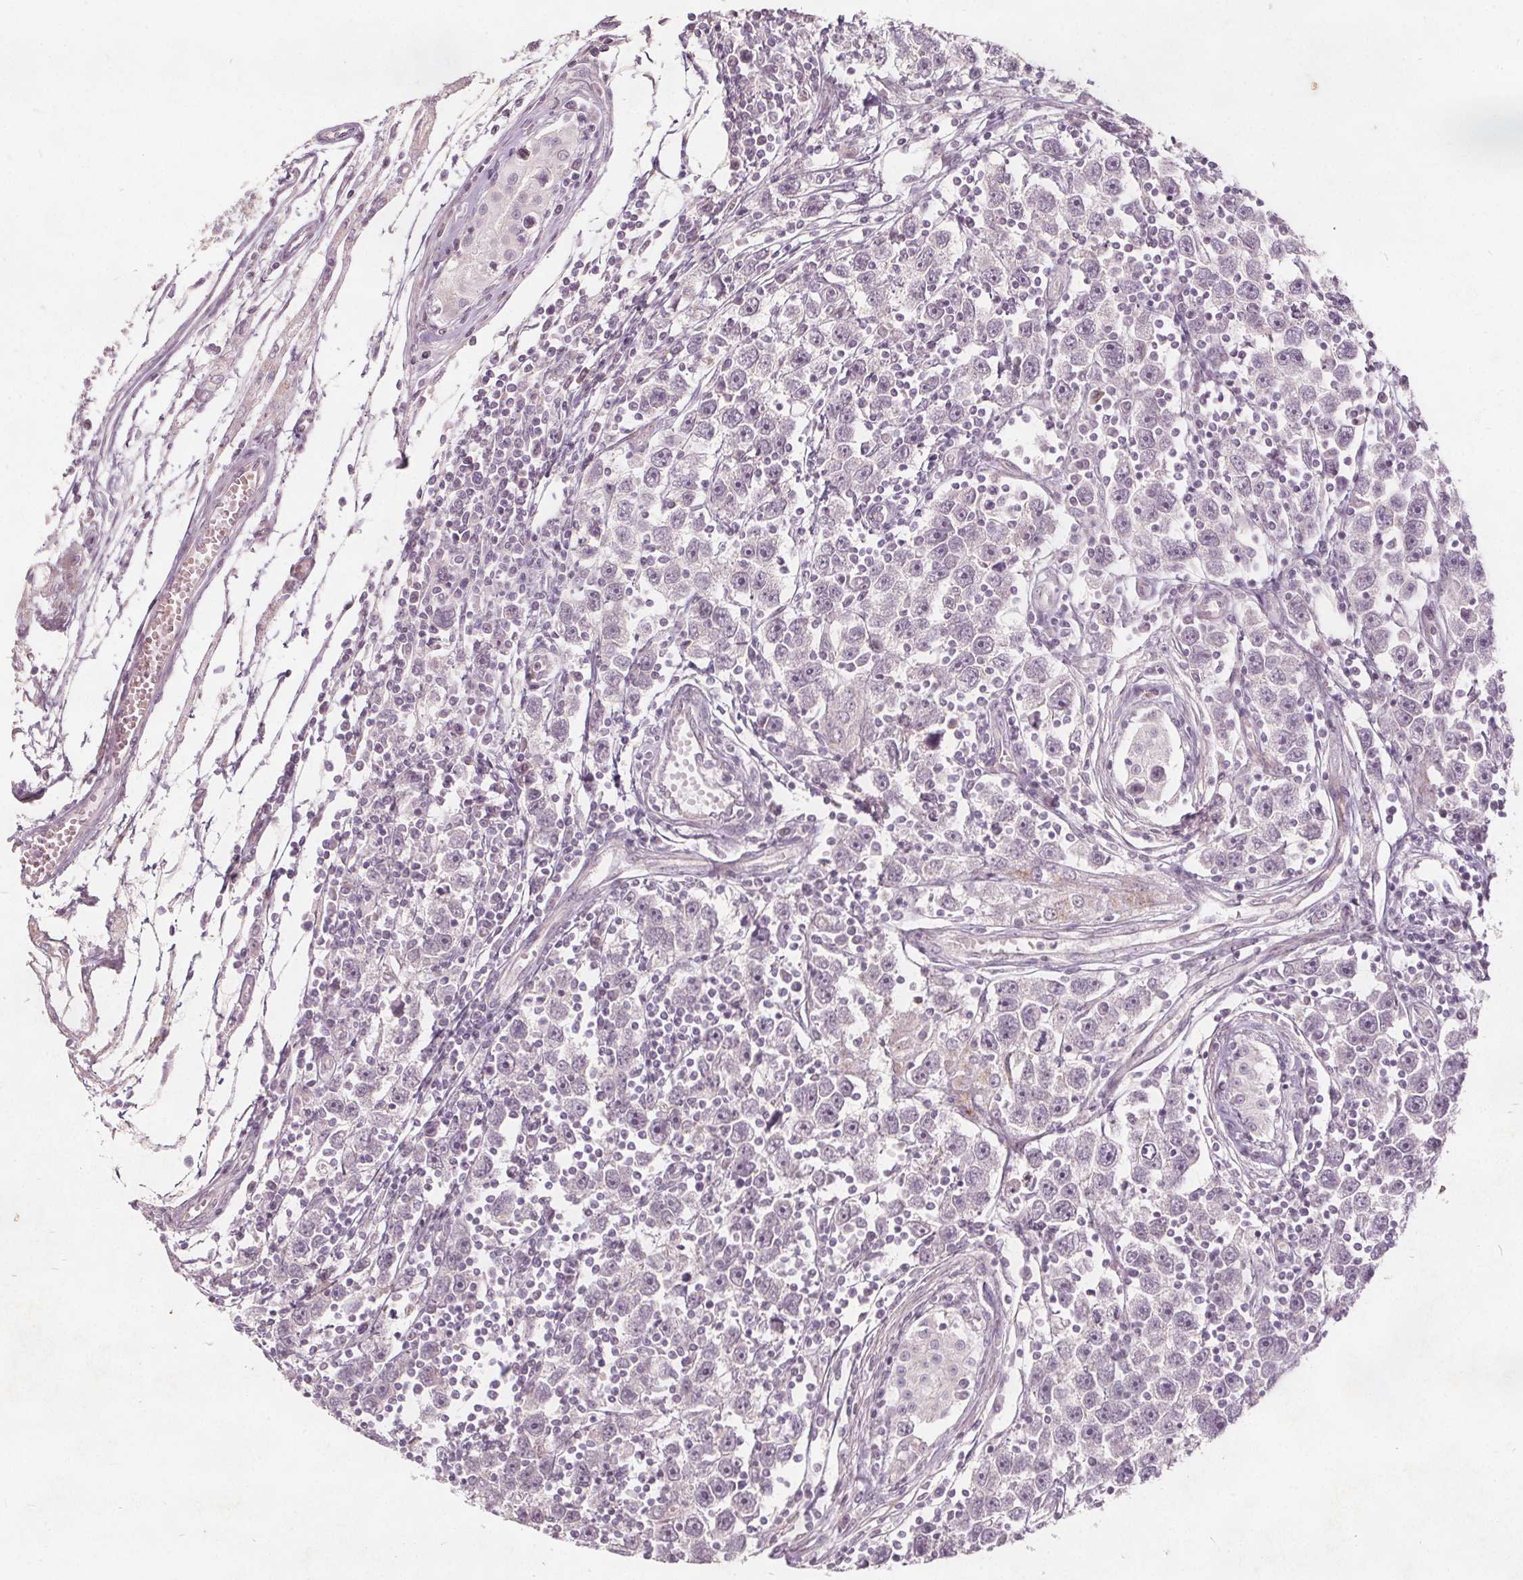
{"staining": {"intensity": "negative", "quantity": "none", "location": "none"}, "tissue": "testis cancer", "cell_type": "Tumor cells", "image_type": "cancer", "snomed": [{"axis": "morphology", "description": "Seminoma, NOS"}, {"axis": "topography", "description": "Testis"}], "caption": "The micrograph reveals no staining of tumor cells in testis cancer (seminoma).", "gene": "PTPRT", "patient": {"sex": "male", "age": 30}}